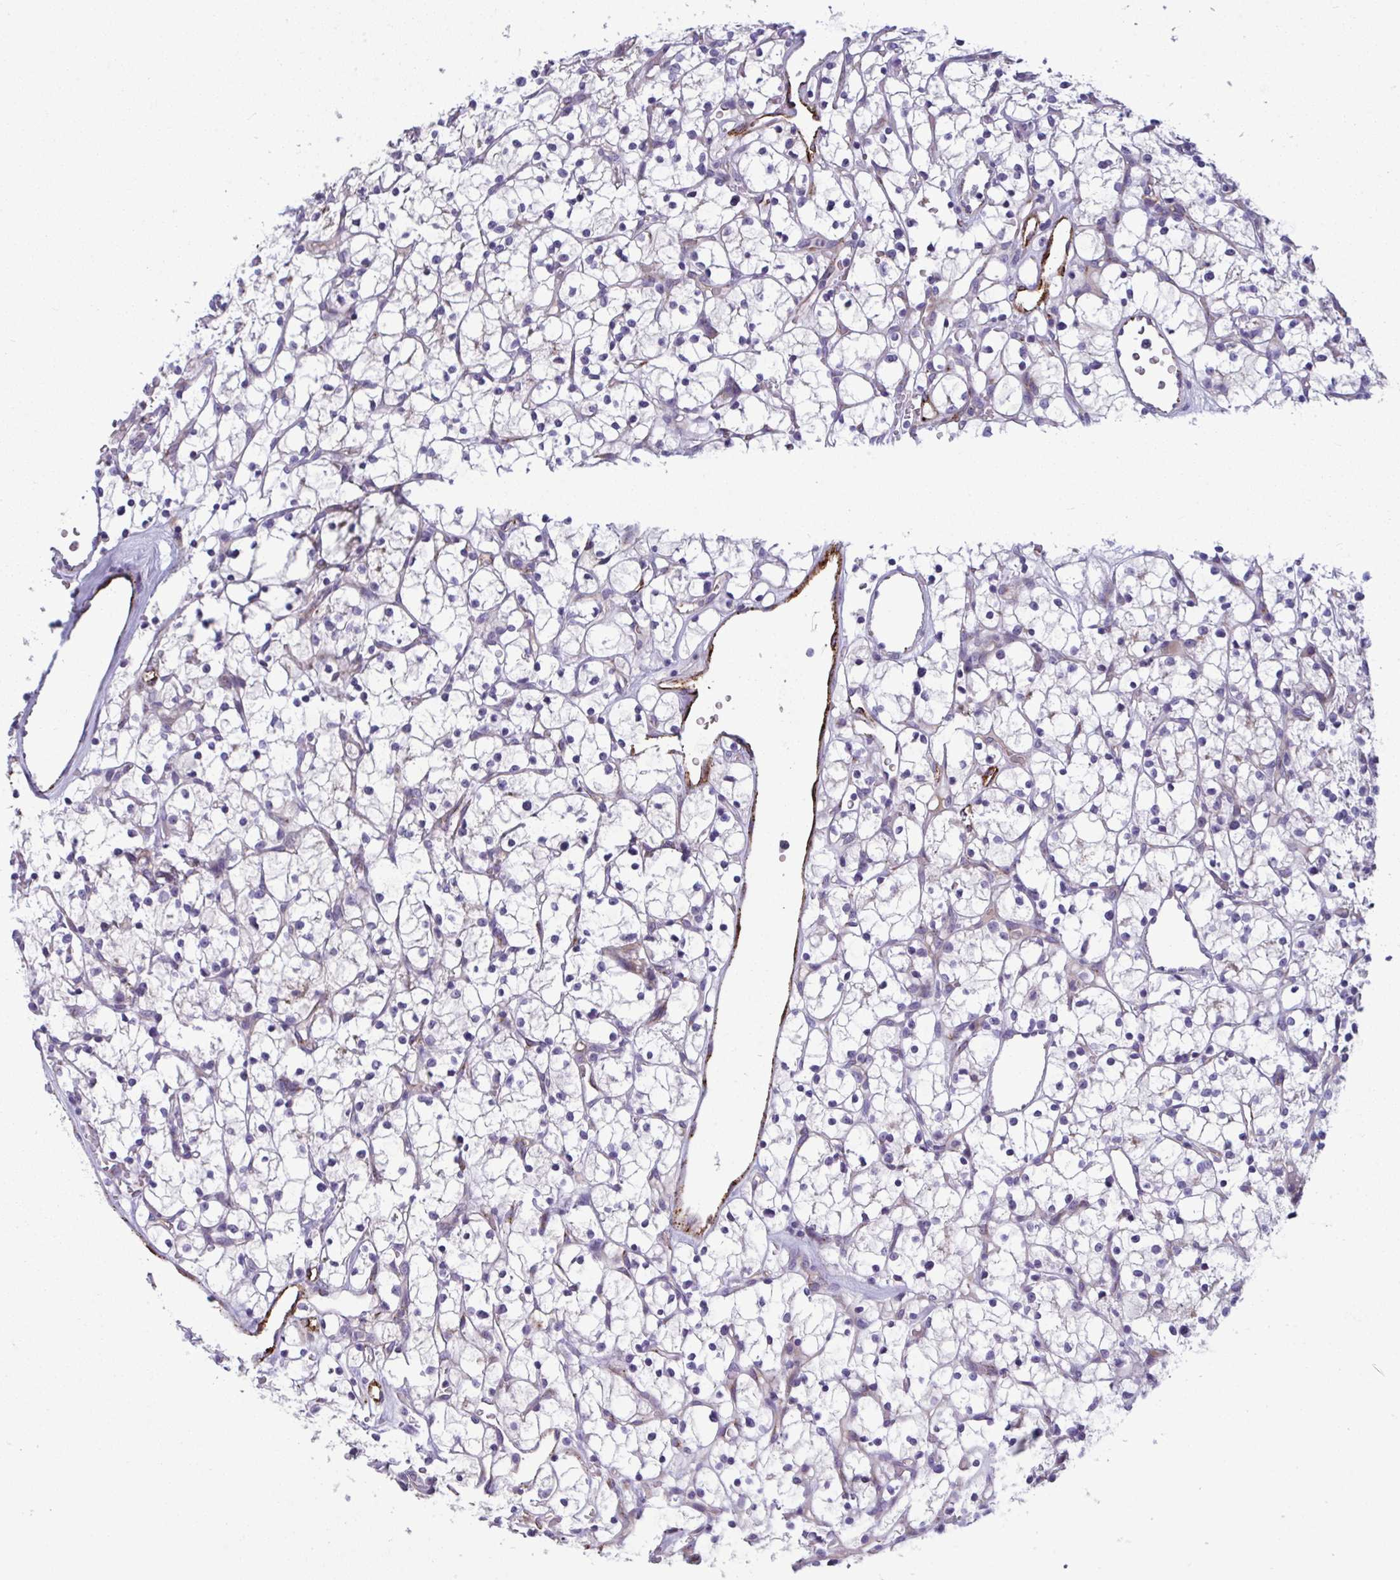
{"staining": {"intensity": "negative", "quantity": "none", "location": "none"}, "tissue": "renal cancer", "cell_type": "Tumor cells", "image_type": "cancer", "snomed": [{"axis": "morphology", "description": "Adenocarcinoma, NOS"}, {"axis": "topography", "description": "Kidney"}], "caption": "There is no significant positivity in tumor cells of renal cancer. (Stains: DAB (3,3'-diaminobenzidine) immunohistochemistry (IHC) with hematoxylin counter stain, Microscopy: brightfield microscopy at high magnification).", "gene": "TOR1AIP2", "patient": {"sex": "female", "age": 64}}